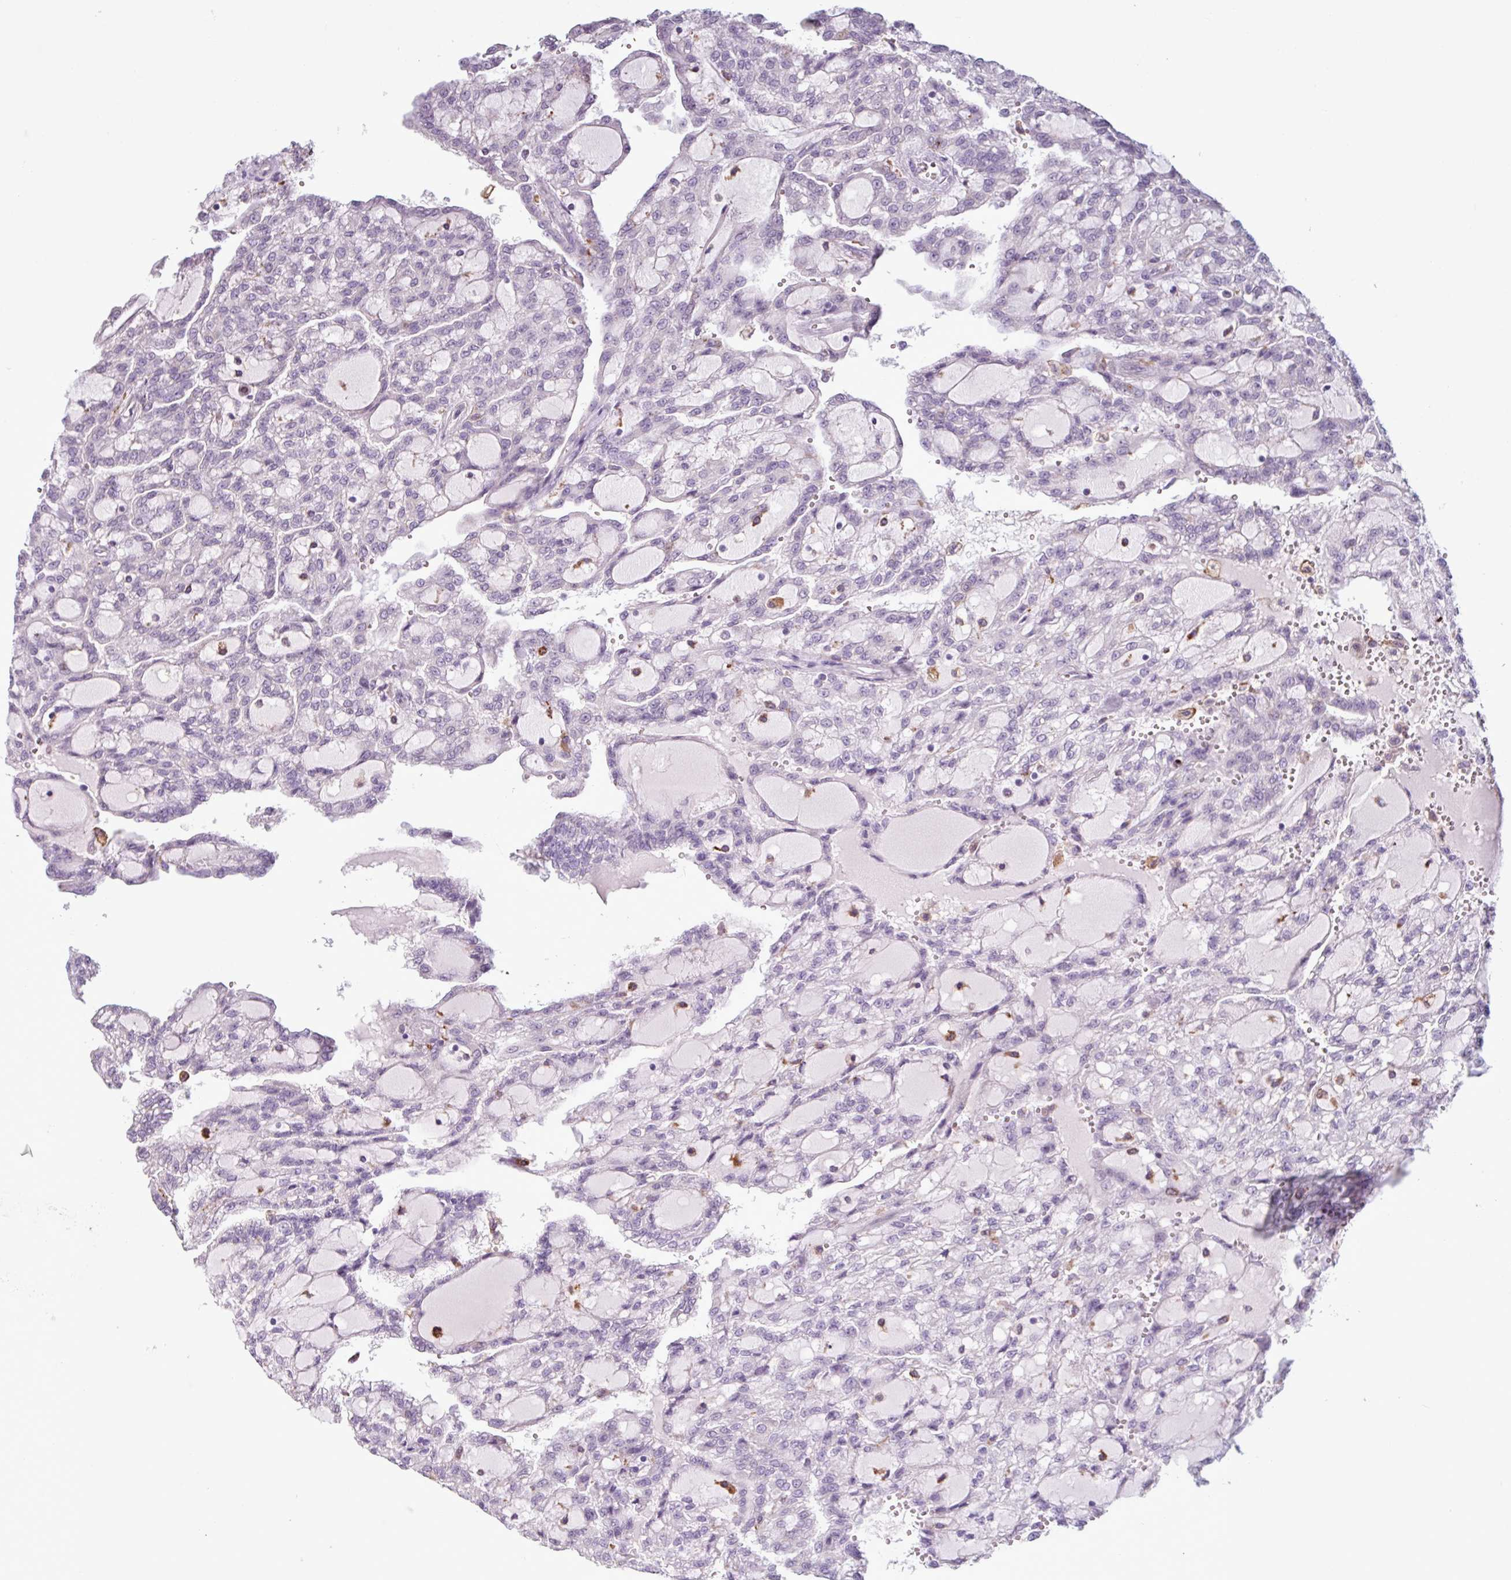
{"staining": {"intensity": "negative", "quantity": "none", "location": "none"}, "tissue": "renal cancer", "cell_type": "Tumor cells", "image_type": "cancer", "snomed": [{"axis": "morphology", "description": "Adenocarcinoma, NOS"}, {"axis": "topography", "description": "Kidney"}], "caption": "A photomicrograph of renal cancer stained for a protein exhibits no brown staining in tumor cells.", "gene": "C9orf24", "patient": {"sex": "male", "age": 63}}